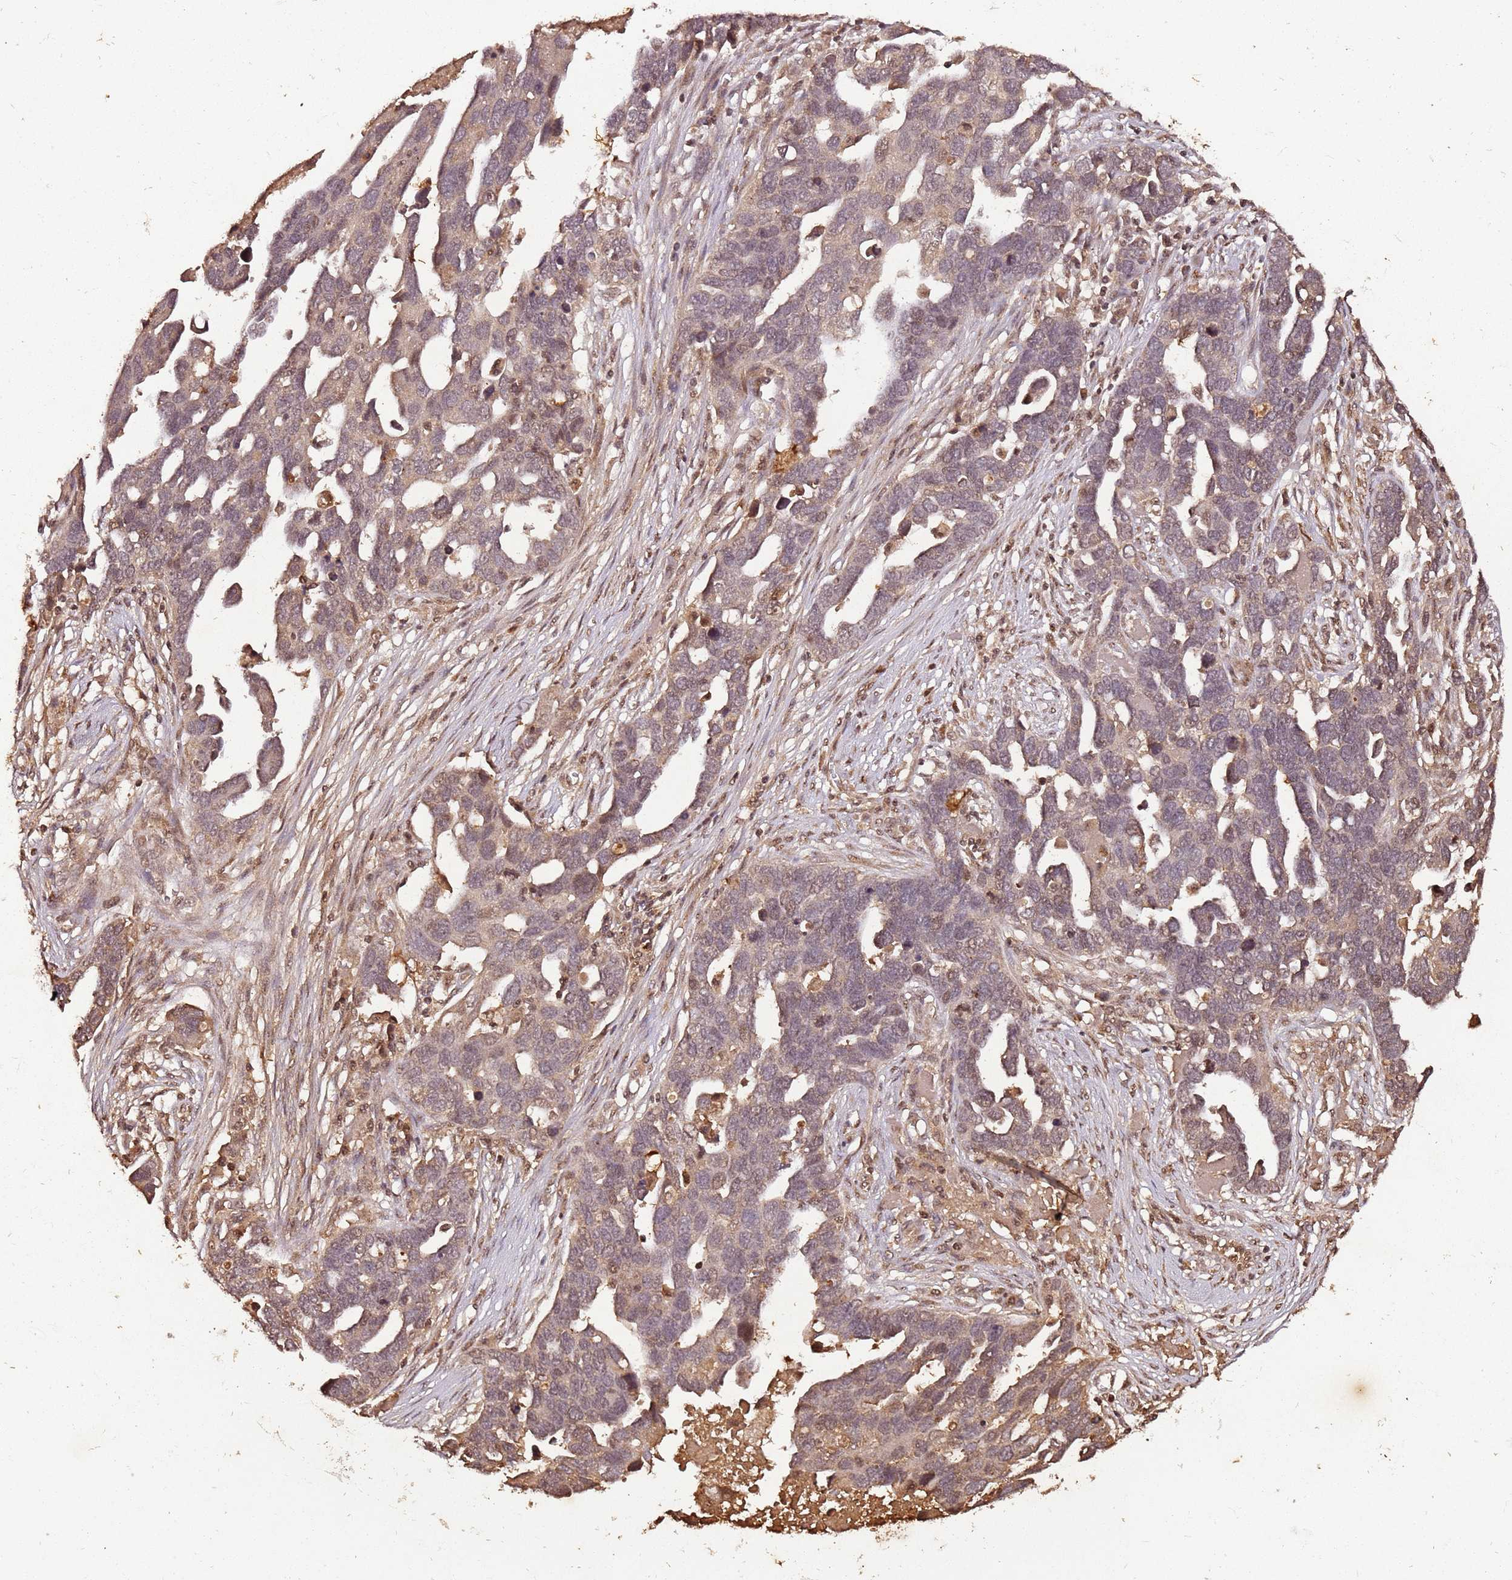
{"staining": {"intensity": "weak", "quantity": "25%-75%", "location": "nuclear"}, "tissue": "ovarian cancer", "cell_type": "Tumor cells", "image_type": "cancer", "snomed": [{"axis": "morphology", "description": "Cystadenocarcinoma, serous, NOS"}, {"axis": "topography", "description": "Ovary"}], "caption": "Immunohistochemical staining of ovarian serous cystadenocarcinoma demonstrates low levels of weak nuclear protein staining in approximately 25%-75% of tumor cells.", "gene": "COL1A2", "patient": {"sex": "female", "age": 54}}